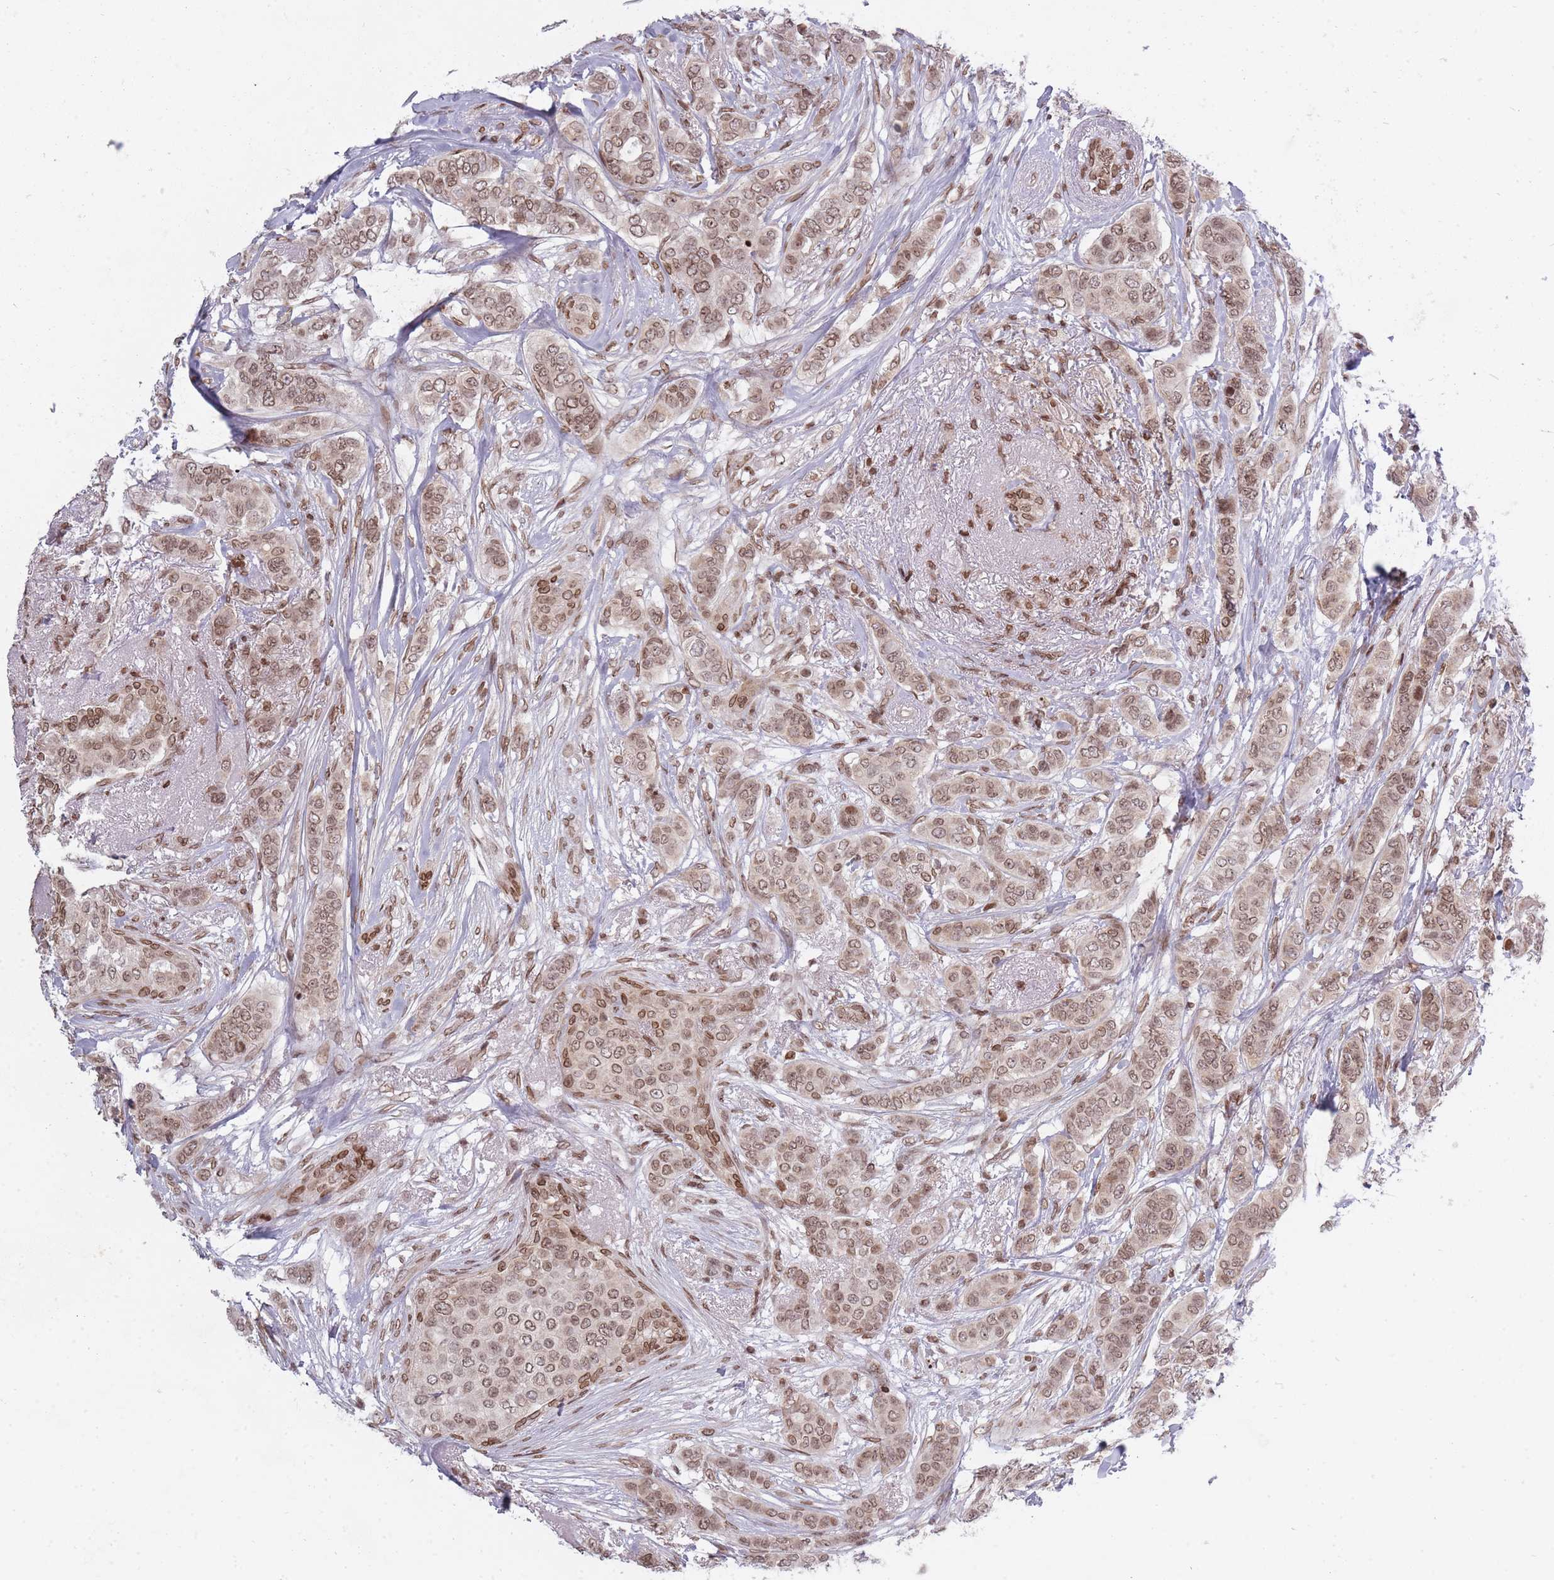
{"staining": {"intensity": "moderate", "quantity": ">75%", "location": "nuclear"}, "tissue": "breast cancer", "cell_type": "Tumor cells", "image_type": "cancer", "snomed": [{"axis": "morphology", "description": "Lobular carcinoma"}, {"axis": "topography", "description": "Breast"}], "caption": "Protein expression analysis of lobular carcinoma (breast) reveals moderate nuclear positivity in about >75% of tumor cells.", "gene": "TMC6", "patient": {"sex": "female", "age": 51}}